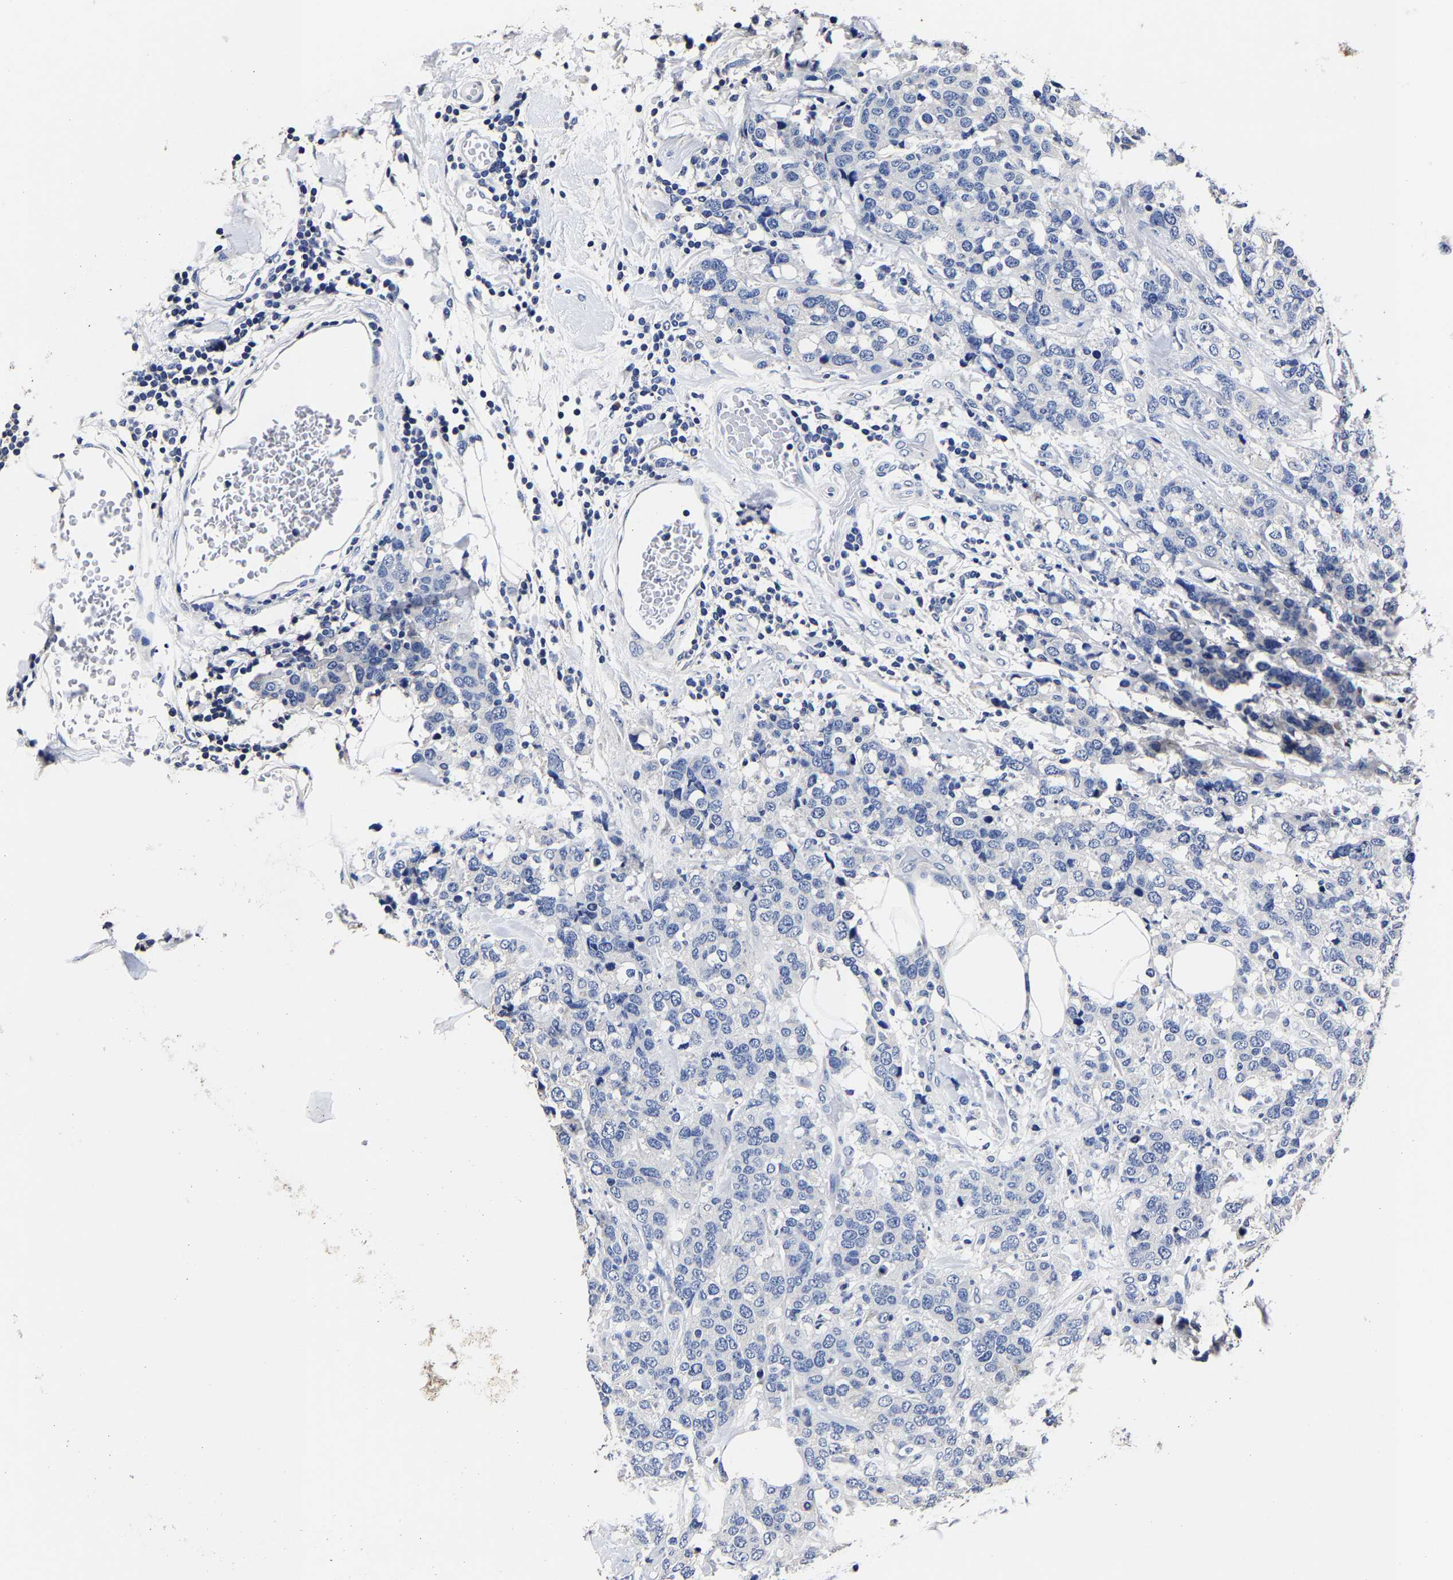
{"staining": {"intensity": "negative", "quantity": "none", "location": "none"}, "tissue": "breast cancer", "cell_type": "Tumor cells", "image_type": "cancer", "snomed": [{"axis": "morphology", "description": "Lobular carcinoma"}, {"axis": "topography", "description": "Breast"}], "caption": "This photomicrograph is of breast lobular carcinoma stained with IHC to label a protein in brown with the nuclei are counter-stained blue. There is no positivity in tumor cells.", "gene": "AKAP4", "patient": {"sex": "female", "age": 59}}